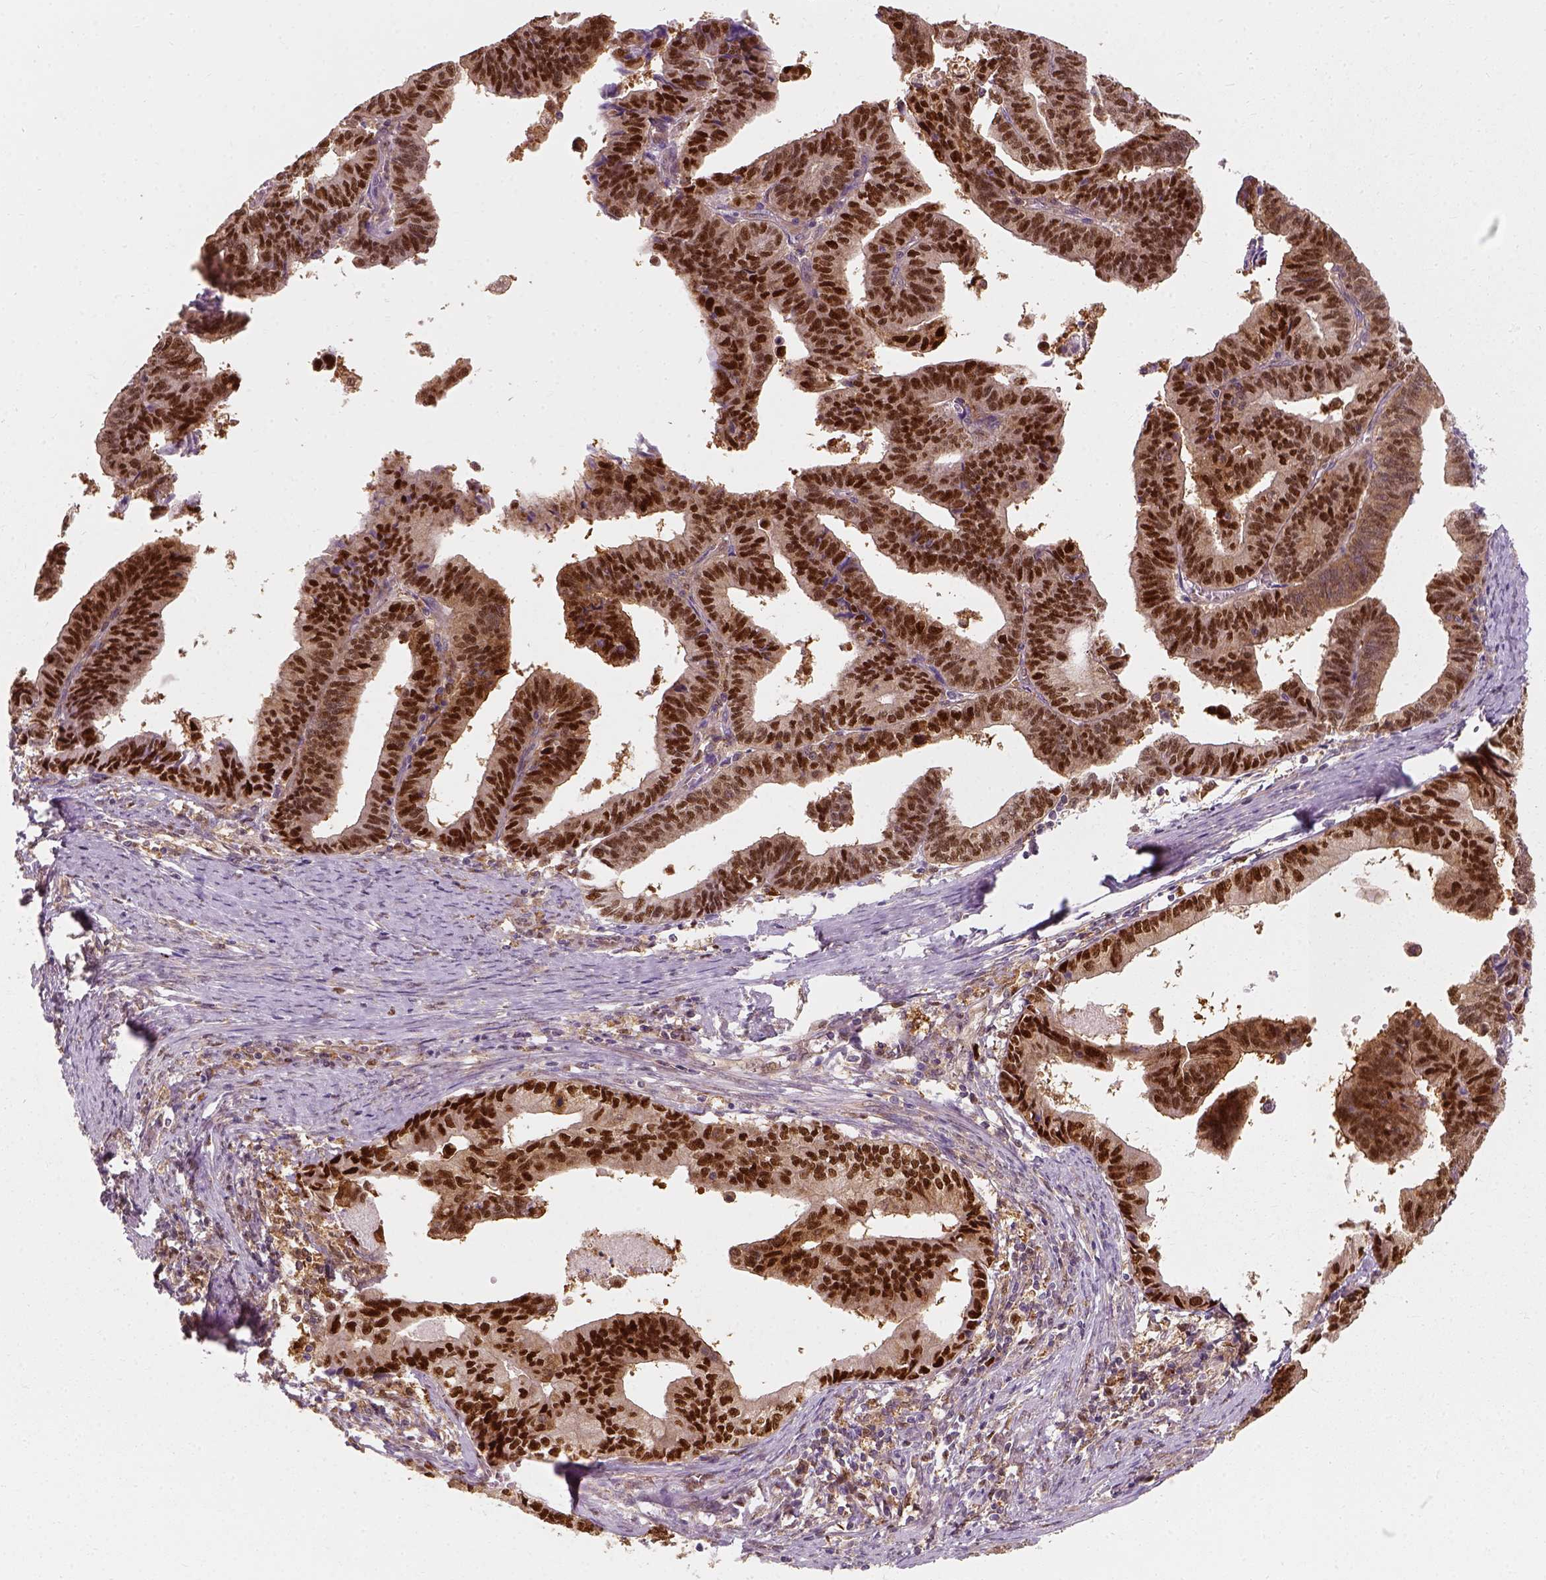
{"staining": {"intensity": "strong", "quantity": ">75%", "location": "nuclear"}, "tissue": "endometrial cancer", "cell_type": "Tumor cells", "image_type": "cancer", "snomed": [{"axis": "morphology", "description": "Adenocarcinoma, NOS"}, {"axis": "topography", "description": "Endometrium"}], "caption": "Immunohistochemical staining of endometrial cancer (adenocarcinoma) exhibits strong nuclear protein expression in approximately >75% of tumor cells.", "gene": "SQSTM1", "patient": {"sex": "female", "age": 65}}